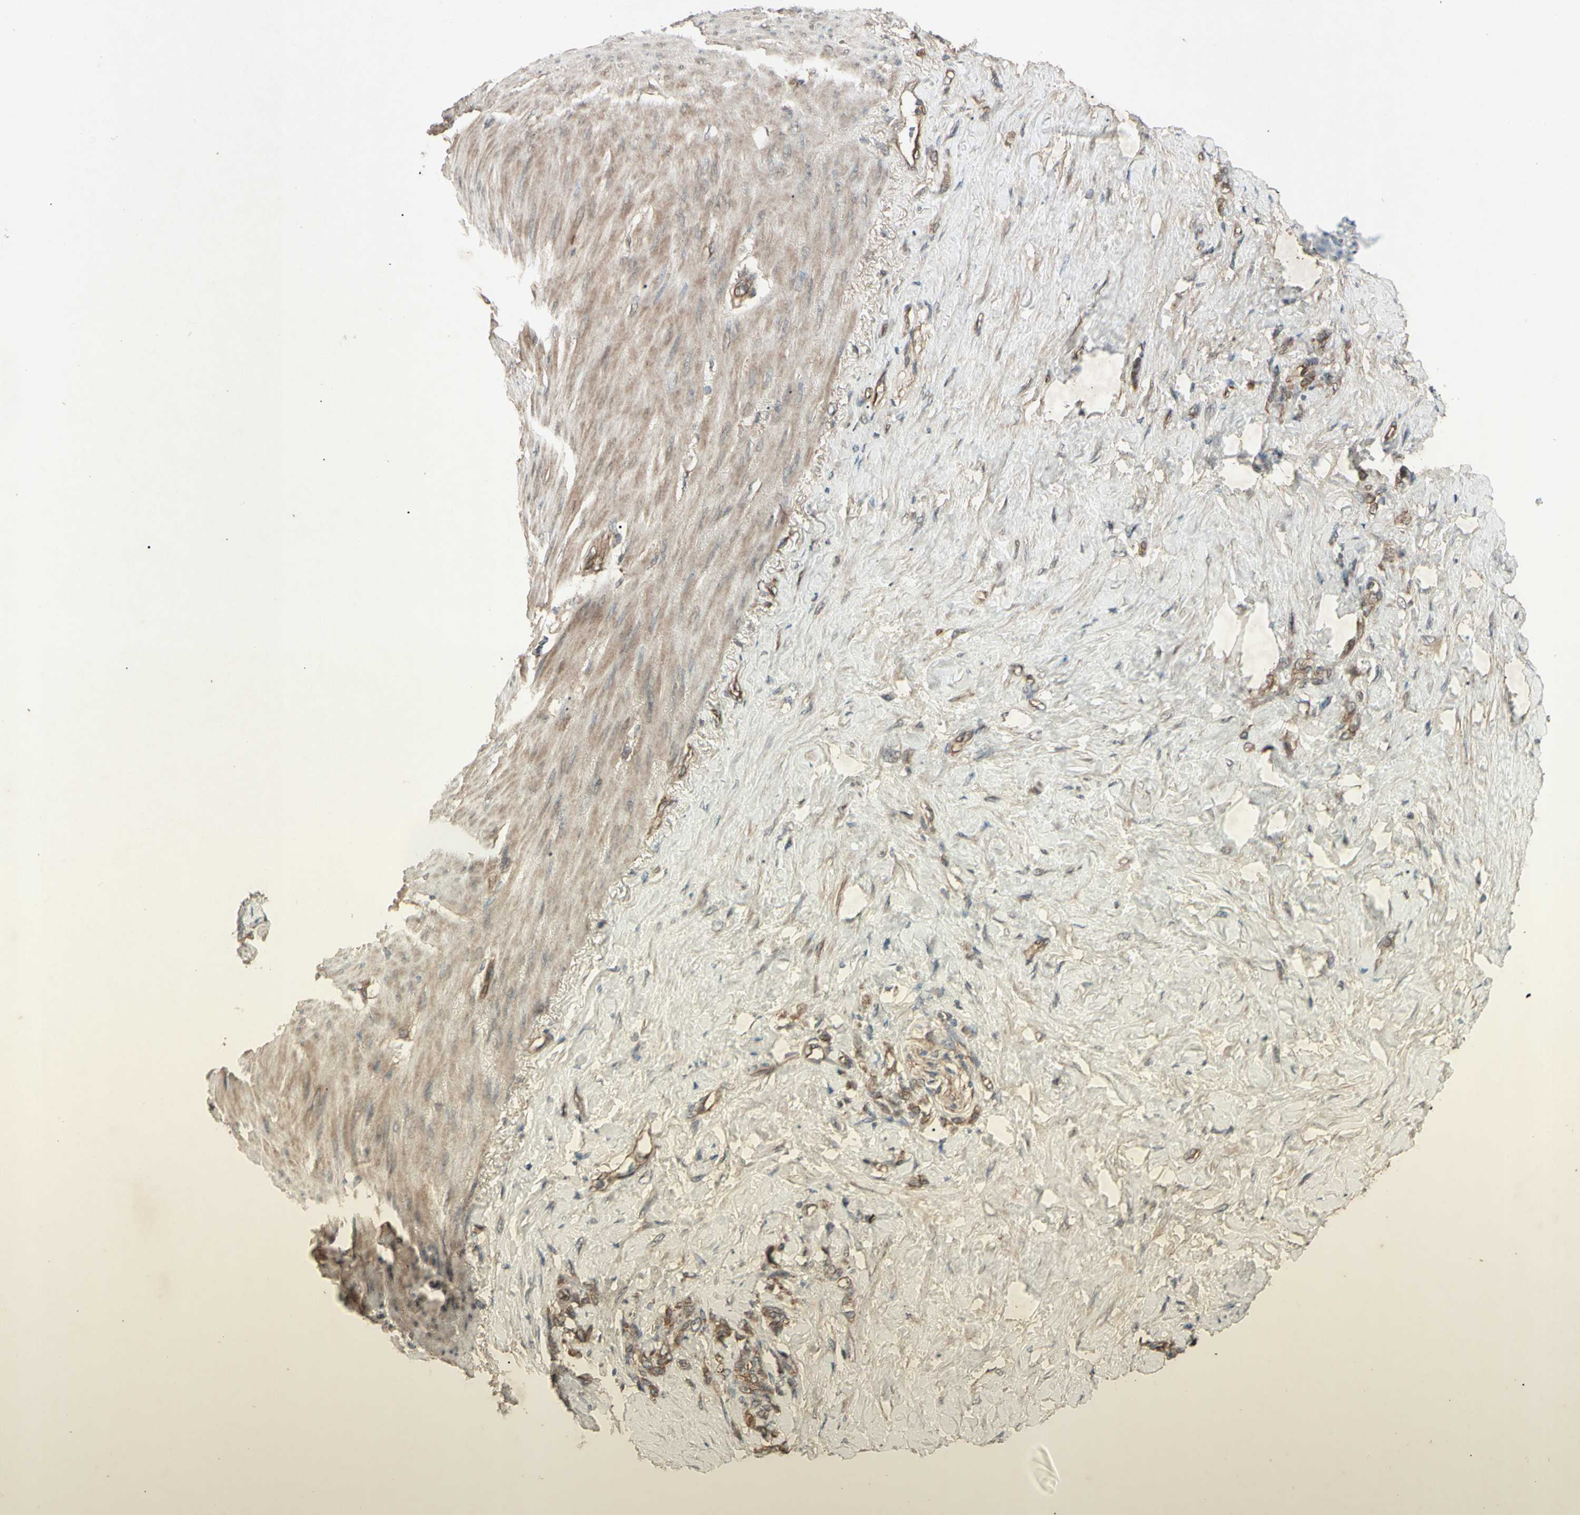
{"staining": {"intensity": "moderate", "quantity": ">75%", "location": "cytoplasmic/membranous"}, "tissue": "stomach cancer", "cell_type": "Tumor cells", "image_type": "cancer", "snomed": [{"axis": "morphology", "description": "Adenocarcinoma, NOS"}, {"axis": "topography", "description": "Stomach"}], "caption": "Stomach adenocarcinoma stained with DAB (3,3'-diaminobenzidine) IHC displays medium levels of moderate cytoplasmic/membranous staining in about >75% of tumor cells. The staining was performed using DAB (3,3'-diaminobenzidine), with brown indicating positive protein expression. Nuclei are stained blue with hematoxylin.", "gene": "JAG1", "patient": {"sex": "male", "age": 82}}